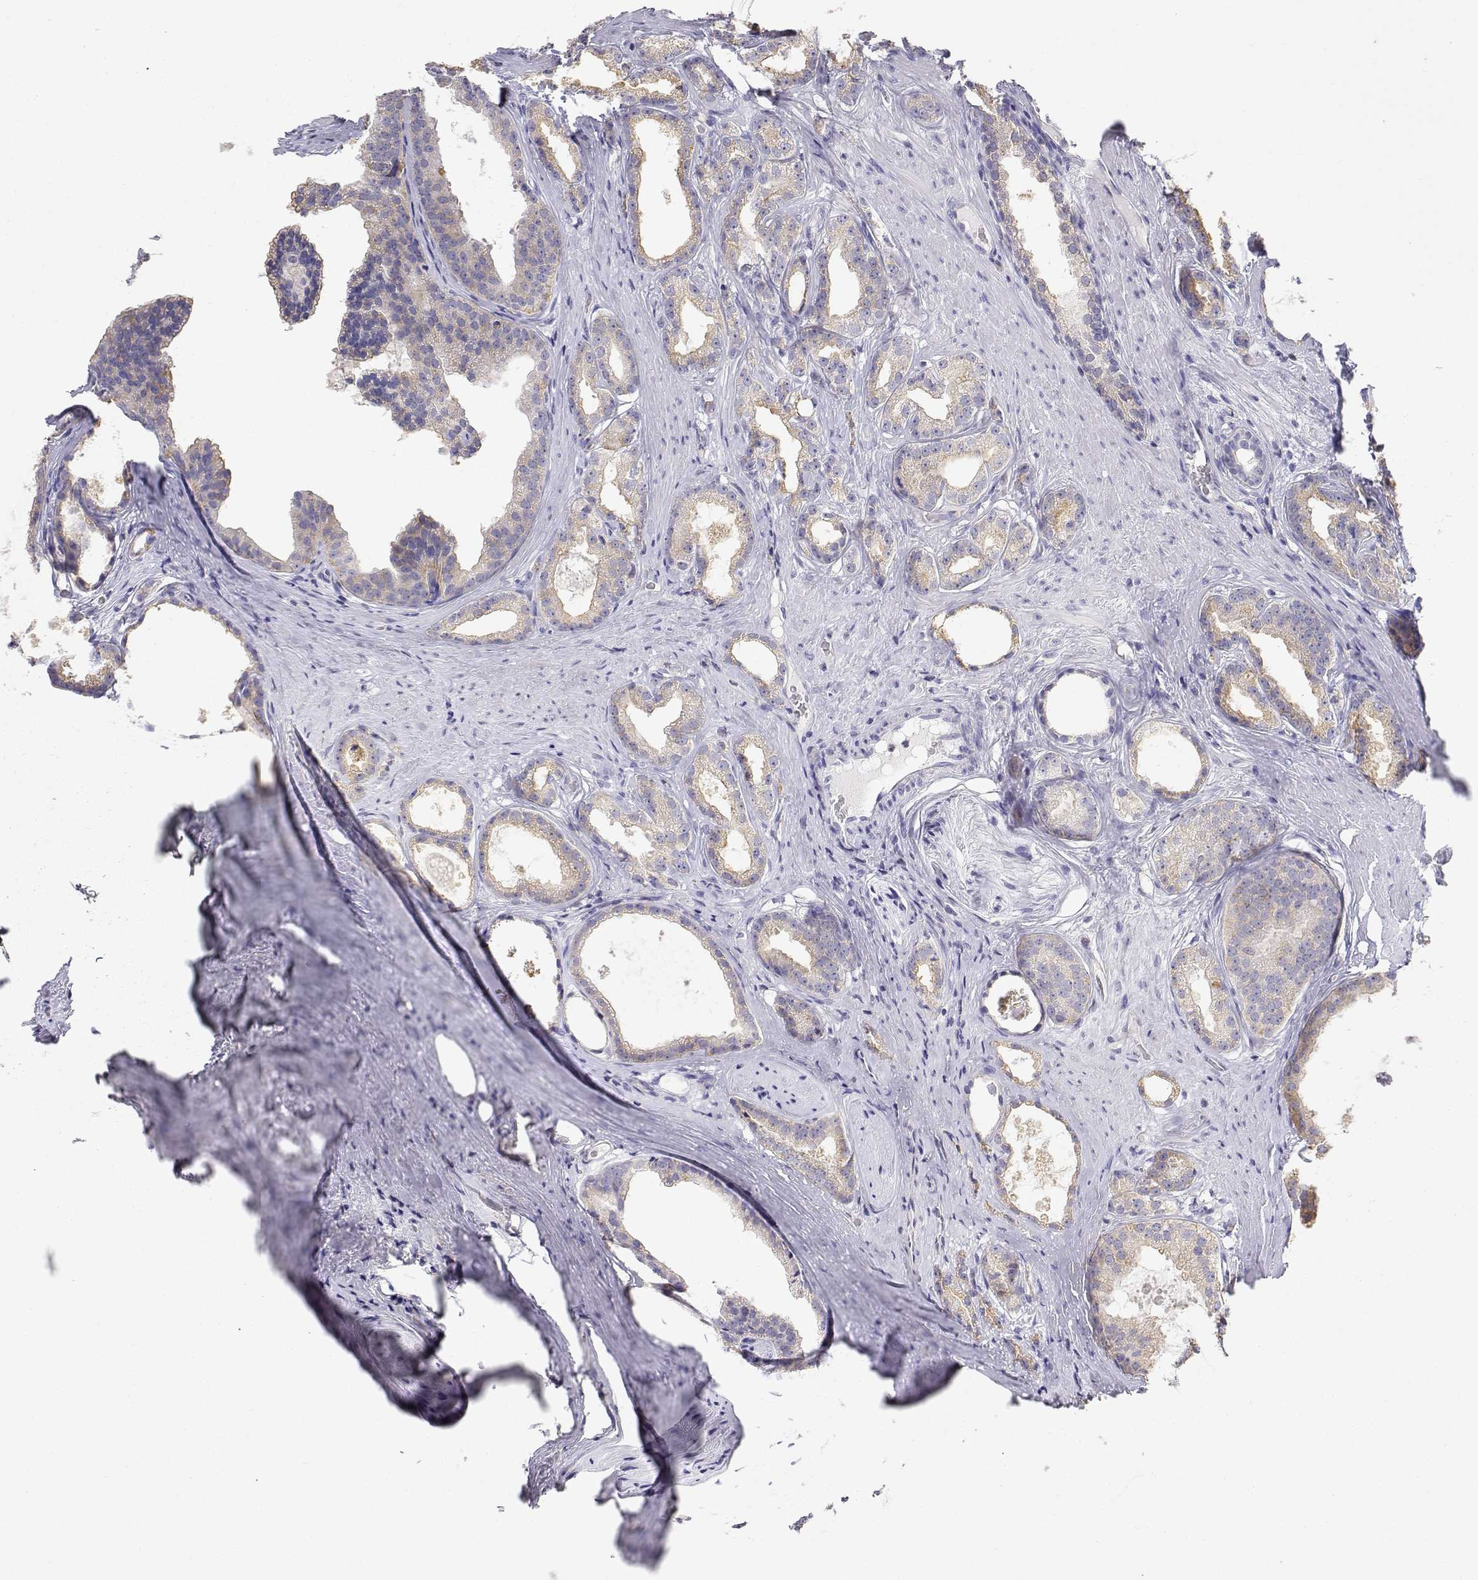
{"staining": {"intensity": "weak", "quantity": "25%-75%", "location": "cytoplasmic/membranous"}, "tissue": "prostate cancer", "cell_type": "Tumor cells", "image_type": "cancer", "snomed": [{"axis": "morphology", "description": "Adenocarcinoma, Low grade"}, {"axis": "topography", "description": "Prostate"}], "caption": "IHC (DAB (3,3'-diaminobenzidine)) staining of prostate cancer (low-grade adenocarcinoma) shows weak cytoplasmic/membranous protein expression in about 25%-75% of tumor cells.", "gene": "ADA", "patient": {"sex": "male", "age": 65}}